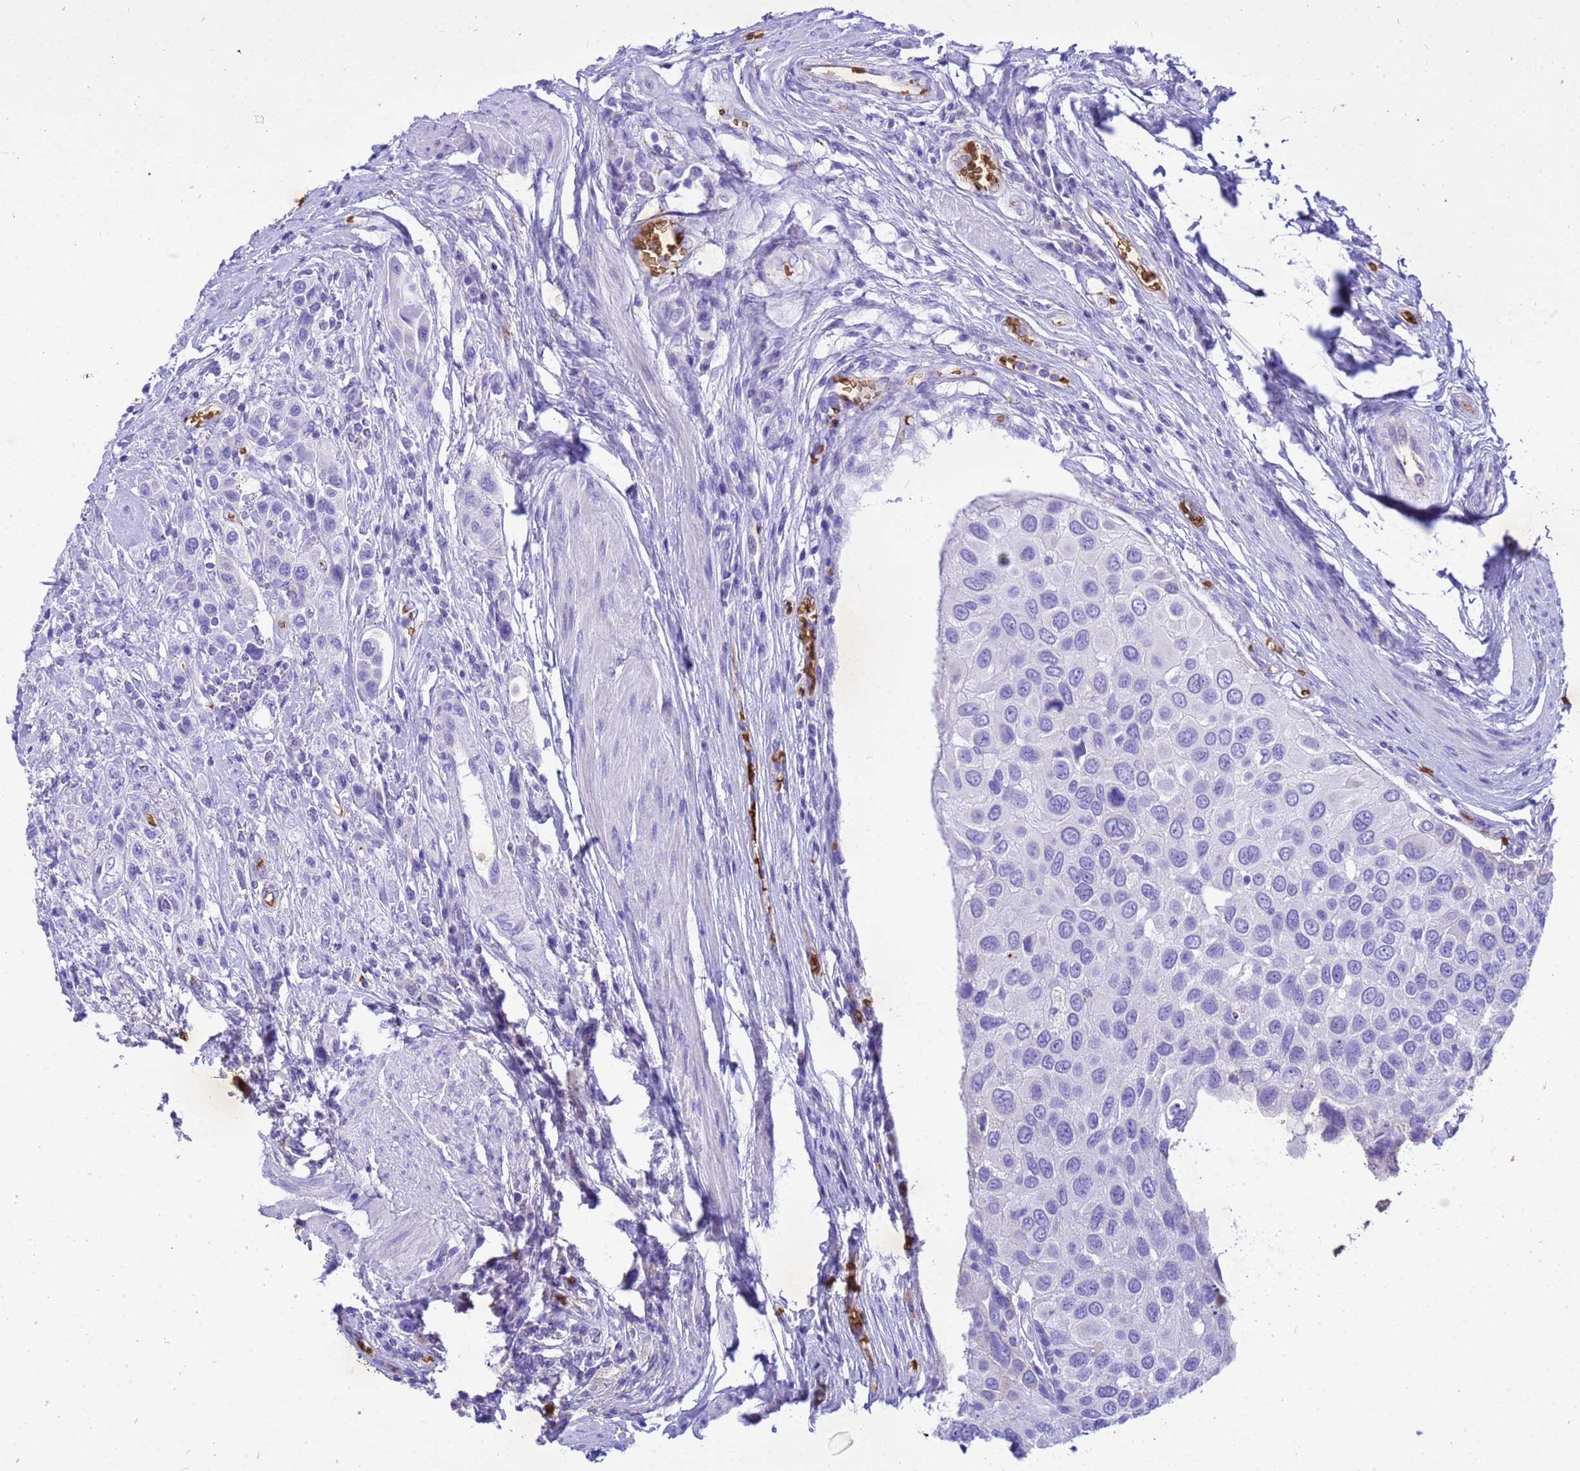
{"staining": {"intensity": "negative", "quantity": "none", "location": "none"}, "tissue": "urothelial cancer", "cell_type": "Tumor cells", "image_type": "cancer", "snomed": [{"axis": "morphology", "description": "Urothelial carcinoma, High grade"}, {"axis": "topography", "description": "Urinary bladder"}], "caption": "Photomicrograph shows no protein staining in tumor cells of high-grade urothelial carcinoma tissue.", "gene": "HBA2", "patient": {"sex": "male", "age": 50}}